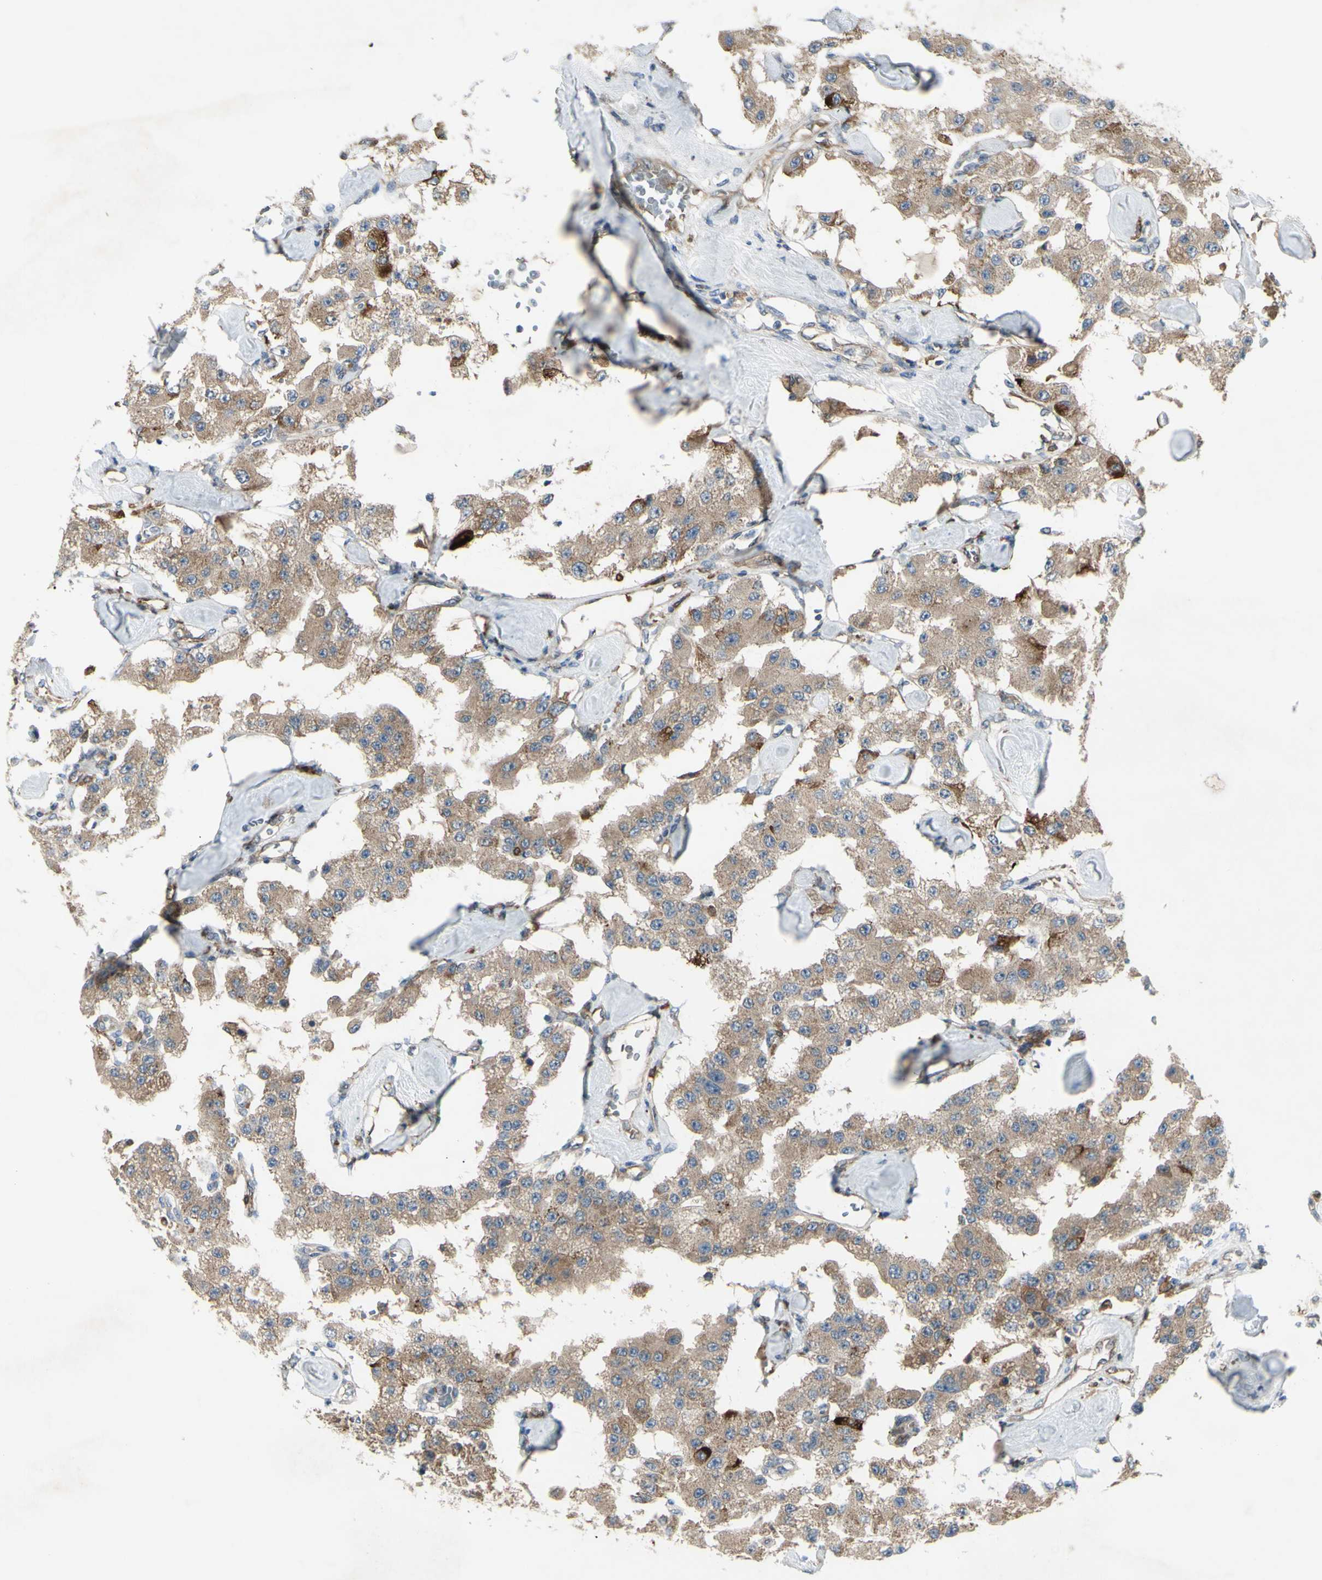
{"staining": {"intensity": "moderate", "quantity": ">75%", "location": "cytoplasmic/membranous"}, "tissue": "carcinoid", "cell_type": "Tumor cells", "image_type": "cancer", "snomed": [{"axis": "morphology", "description": "Carcinoid, malignant, NOS"}, {"axis": "topography", "description": "Pancreas"}], "caption": "A medium amount of moderate cytoplasmic/membranous positivity is present in about >75% of tumor cells in carcinoid tissue.", "gene": "IGSF9B", "patient": {"sex": "male", "age": 41}}